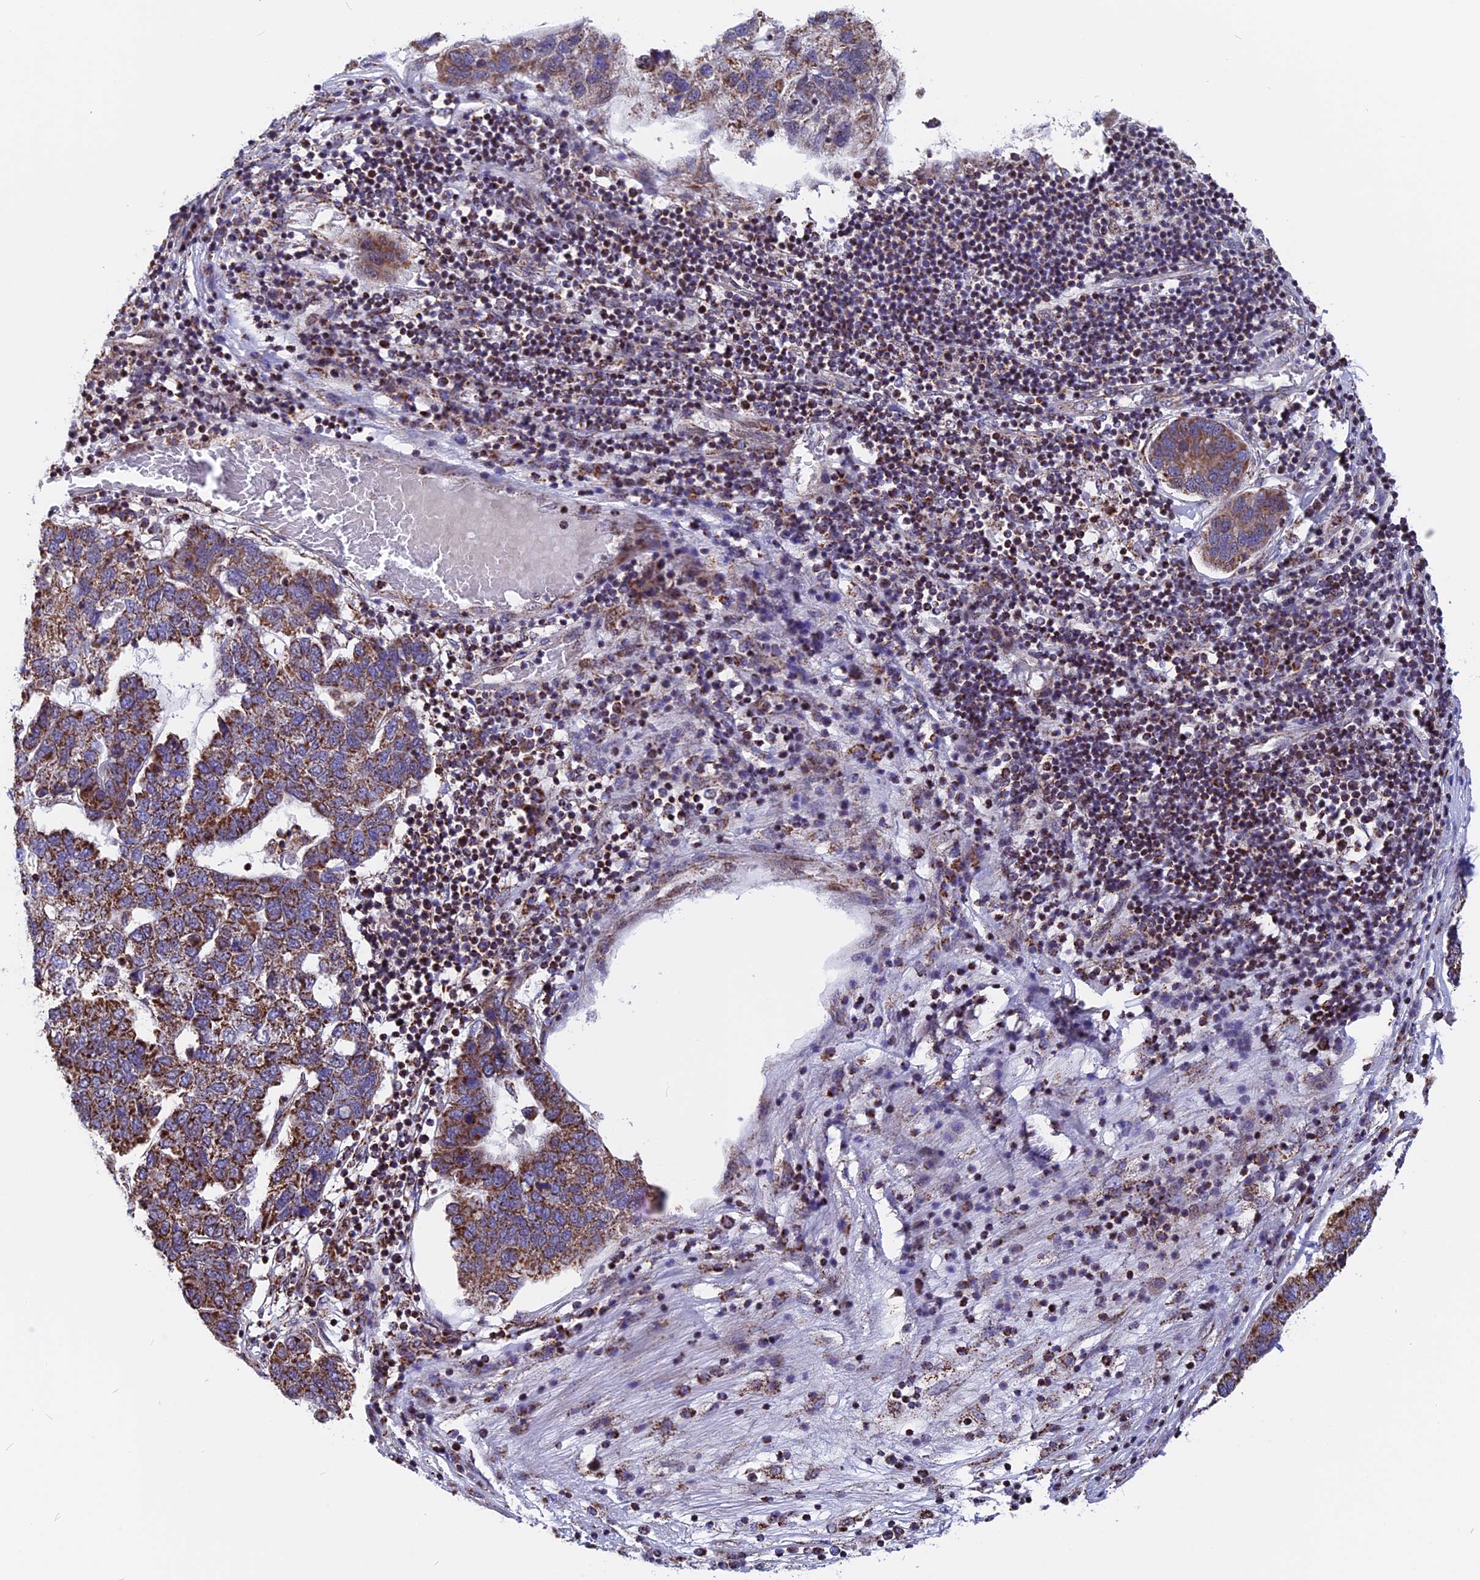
{"staining": {"intensity": "strong", "quantity": ">75%", "location": "cytoplasmic/membranous"}, "tissue": "pancreatic cancer", "cell_type": "Tumor cells", "image_type": "cancer", "snomed": [{"axis": "morphology", "description": "Adenocarcinoma, NOS"}, {"axis": "topography", "description": "Pancreas"}], "caption": "Approximately >75% of tumor cells in human adenocarcinoma (pancreatic) demonstrate strong cytoplasmic/membranous protein expression as visualized by brown immunohistochemical staining.", "gene": "FAM174C", "patient": {"sex": "female", "age": 61}}